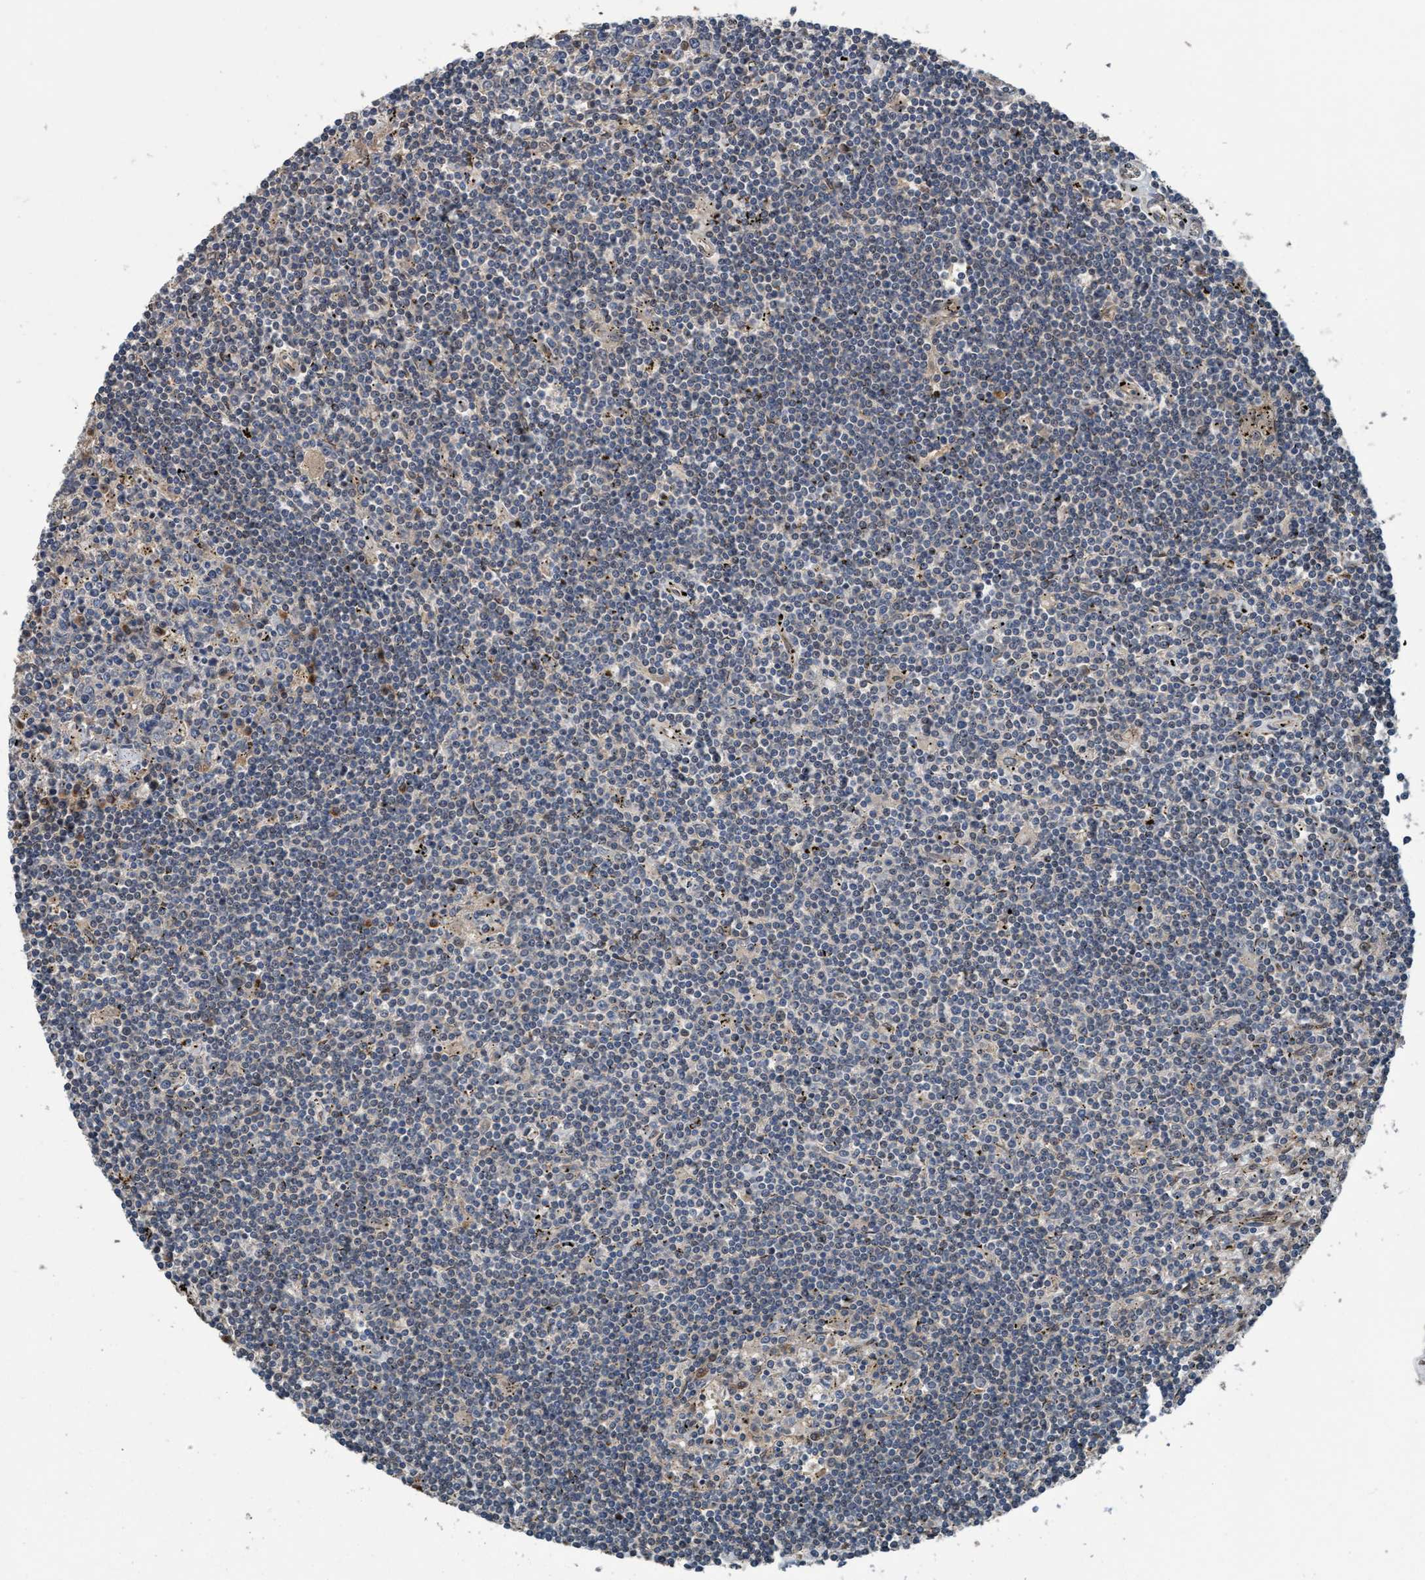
{"staining": {"intensity": "negative", "quantity": "none", "location": "none"}, "tissue": "lymphoma", "cell_type": "Tumor cells", "image_type": "cancer", "snomed": [{"axis": "morphology", "description": "Malignant lymphoma, non-Hodgkin's type, Low grade"}, {"axis": "topography", "description": "Spleen"}], "caption": "This is a histopathology image of immunohistochemistry (IHC) staining of lymphoma, which shows no positivity in tumor cells.", "gene": "MACC1", "patient": {"sex": "male", "age": 76}}